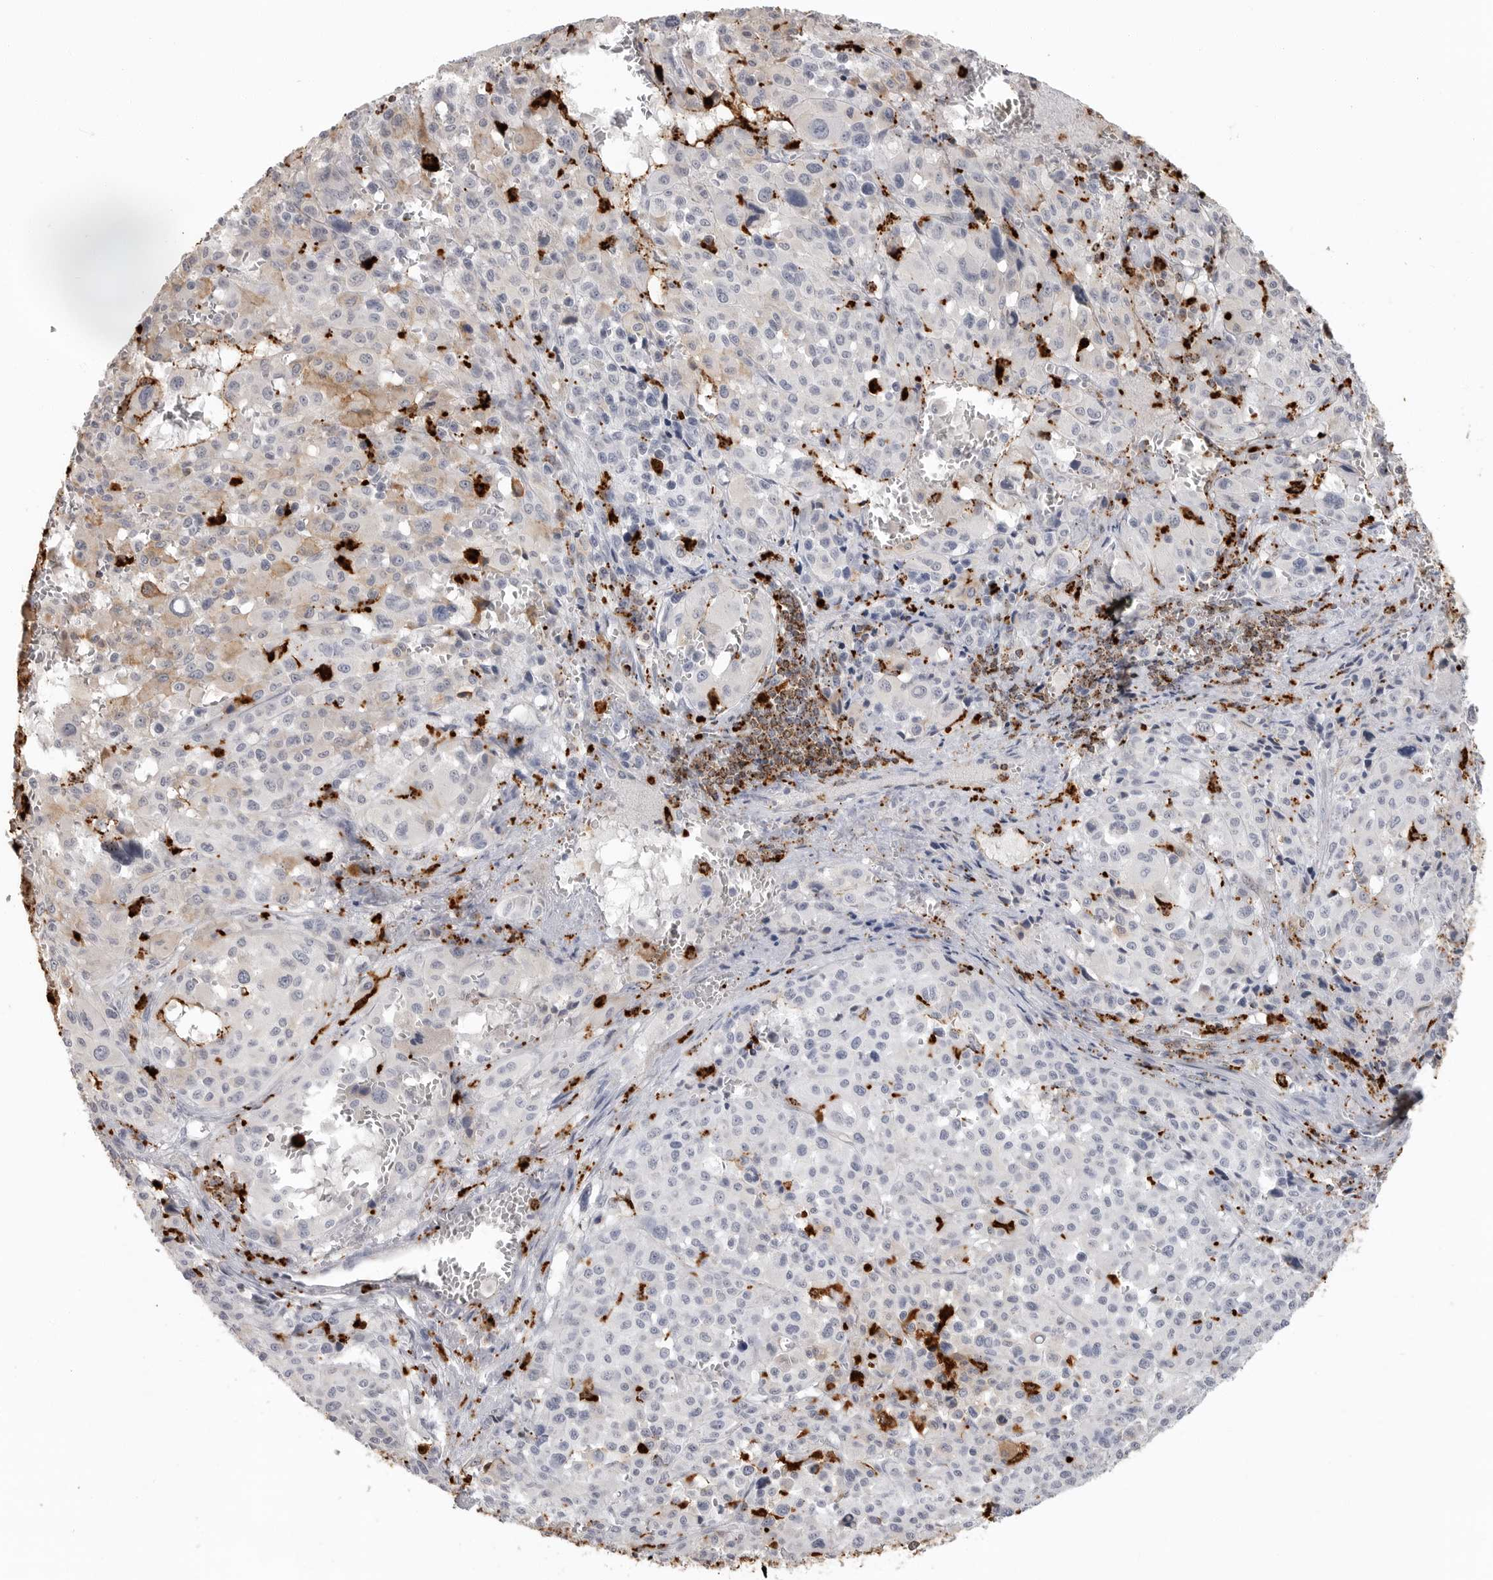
{"staining": {"intensity": "negative", "quantity": "none", "location": "none"}, "tissue": "melanoma", "cell_type": "Tumor cells", "image_type": "cancer", "snomed": [{"axis": "morphology", "description": "Malignant melanoma, Metastatic site"}, {"axis": "topography", "description": "Skin"}], "caption": "Immunohistochemical staining of malignant melanoma (metastatic site) reveals no significant positivity in tumor cells.", "gene": "IFI30", "patient": {"sex": "female", "age": 74}}